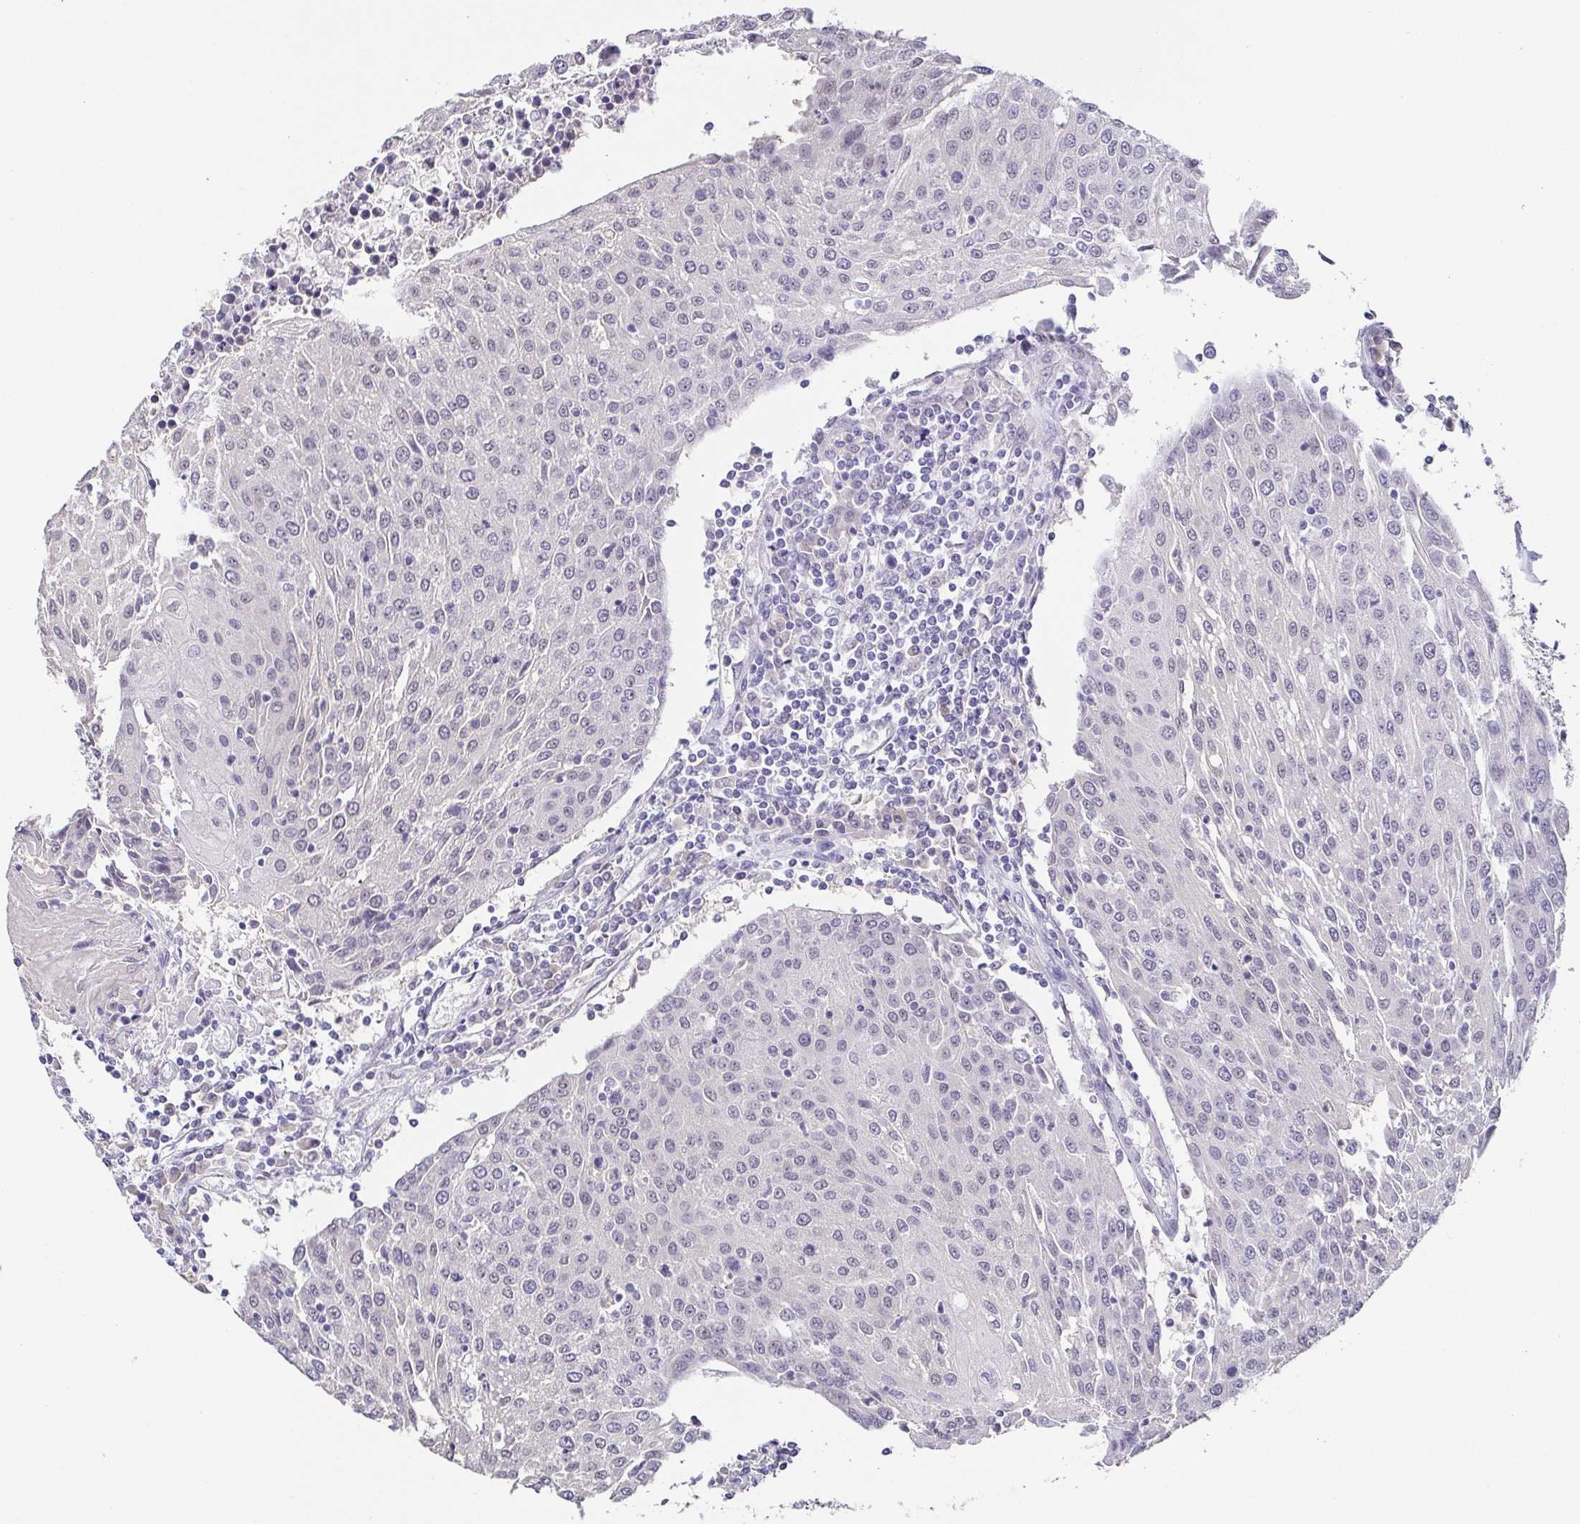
{"staining": {"intensity": "negative", "quantity": "none", "location": "none"}, "tissue": "urothelial cancer", "cell_type": "Tumor cells", "image_type": "cancer", "snomed": [{"axis": "morphology", "description": "Urothelial carcinoma, High grade"}, {"axis": "topography", "description": "Urinary bladder"}], "caption": "There is no significant expression in tumor cells of urothelial cancer.", "gene": "NEFH", "patient": {"sex": "female", "age": 85}}